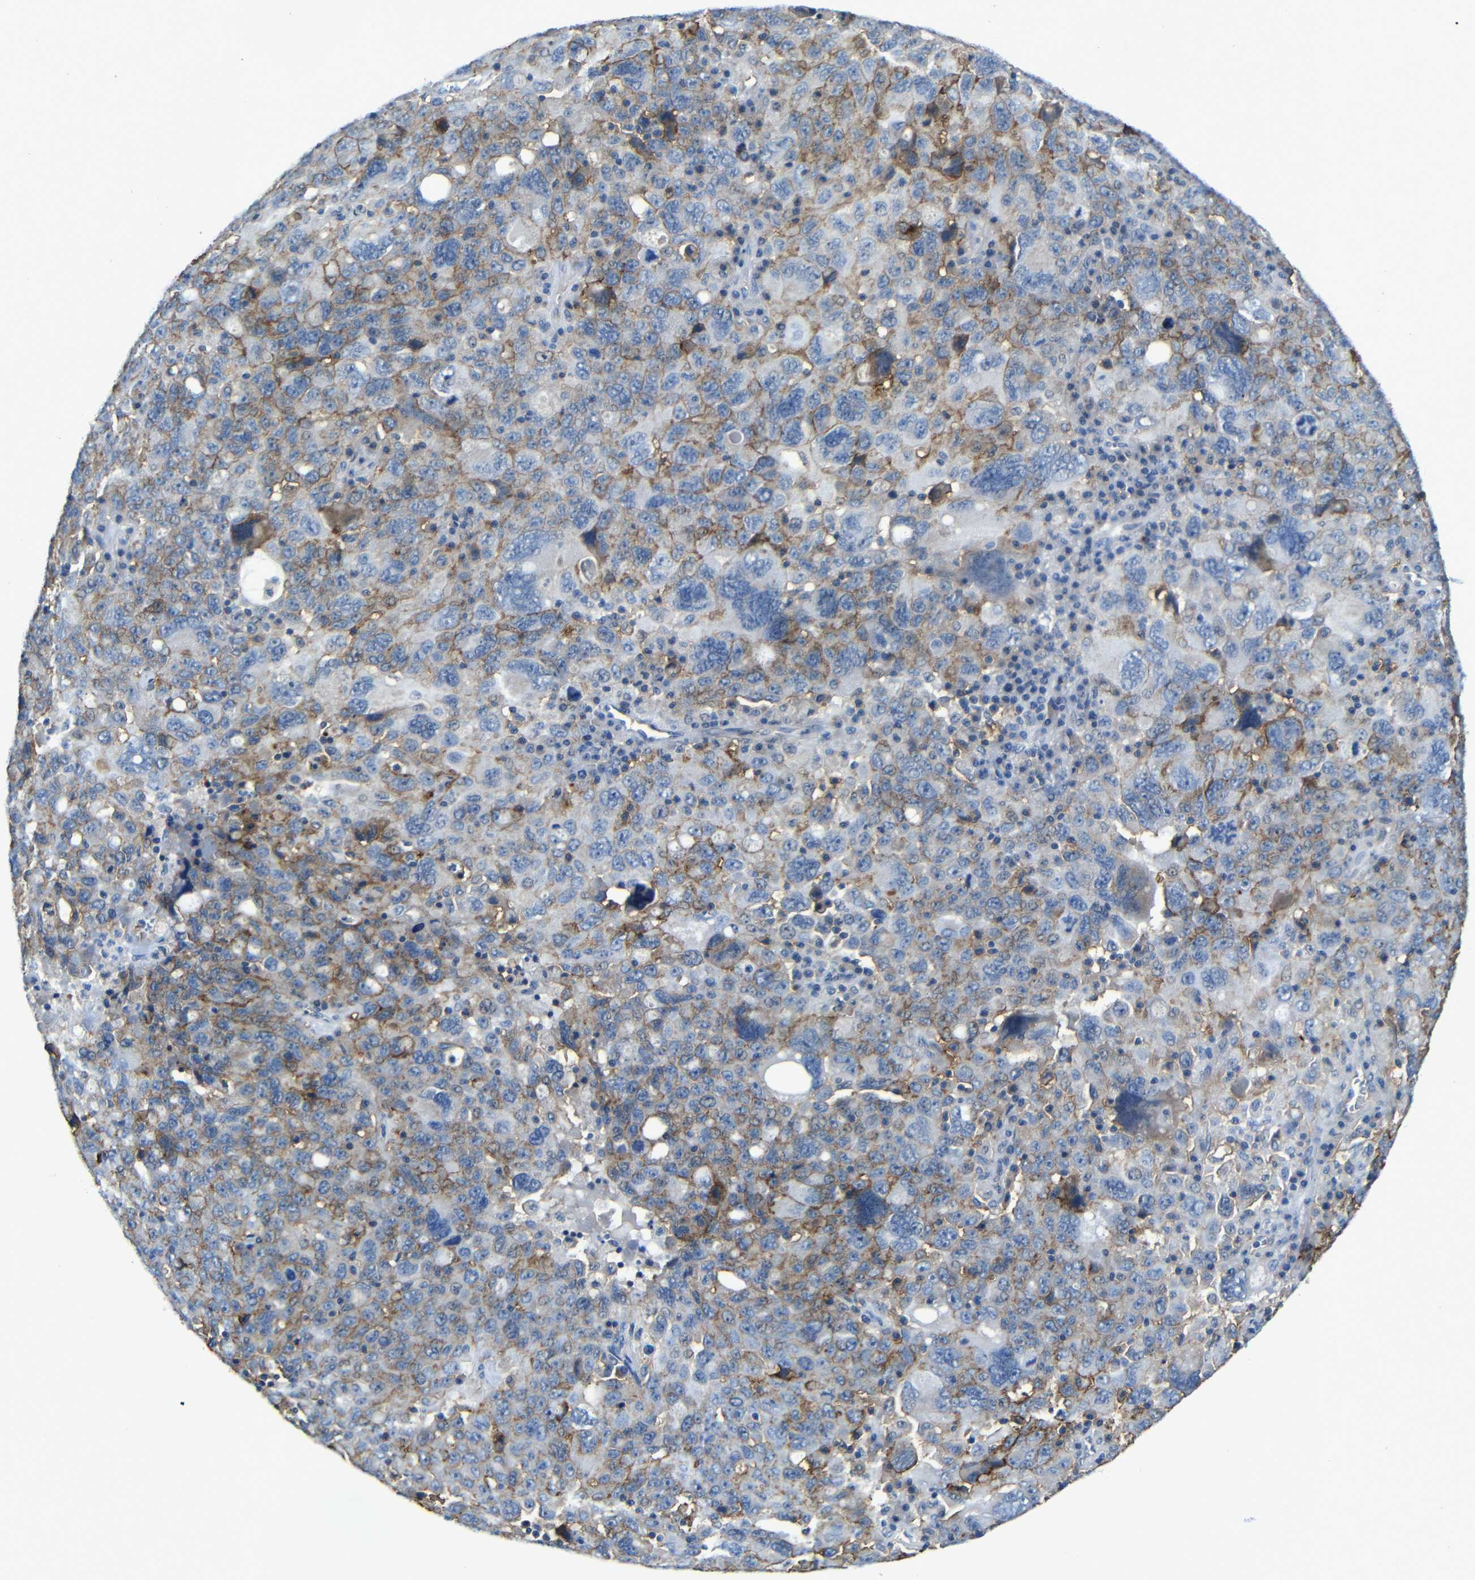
{"staining": {"intensity": "moderate", "quantity": "25%-75%", "location": "cytoplasmic/membranous"}, "tissue": "ovarian cancer", "cell_type": "Tumor cells", "image_type": "cancer", "snomed": [{"axis": "morphology", "description": "Carcinoma, endometroid"}, {"axis": "topography", "description": "Ovary"}], "caption": "The micrograph shows a brown stain indicating the presence of a protein in the cytoplasmic/membranous of tumor cells in ovarian endometroid carcinoma.", "gene": "ZNF90", "patient": {"sex": "female", "age": 62}}